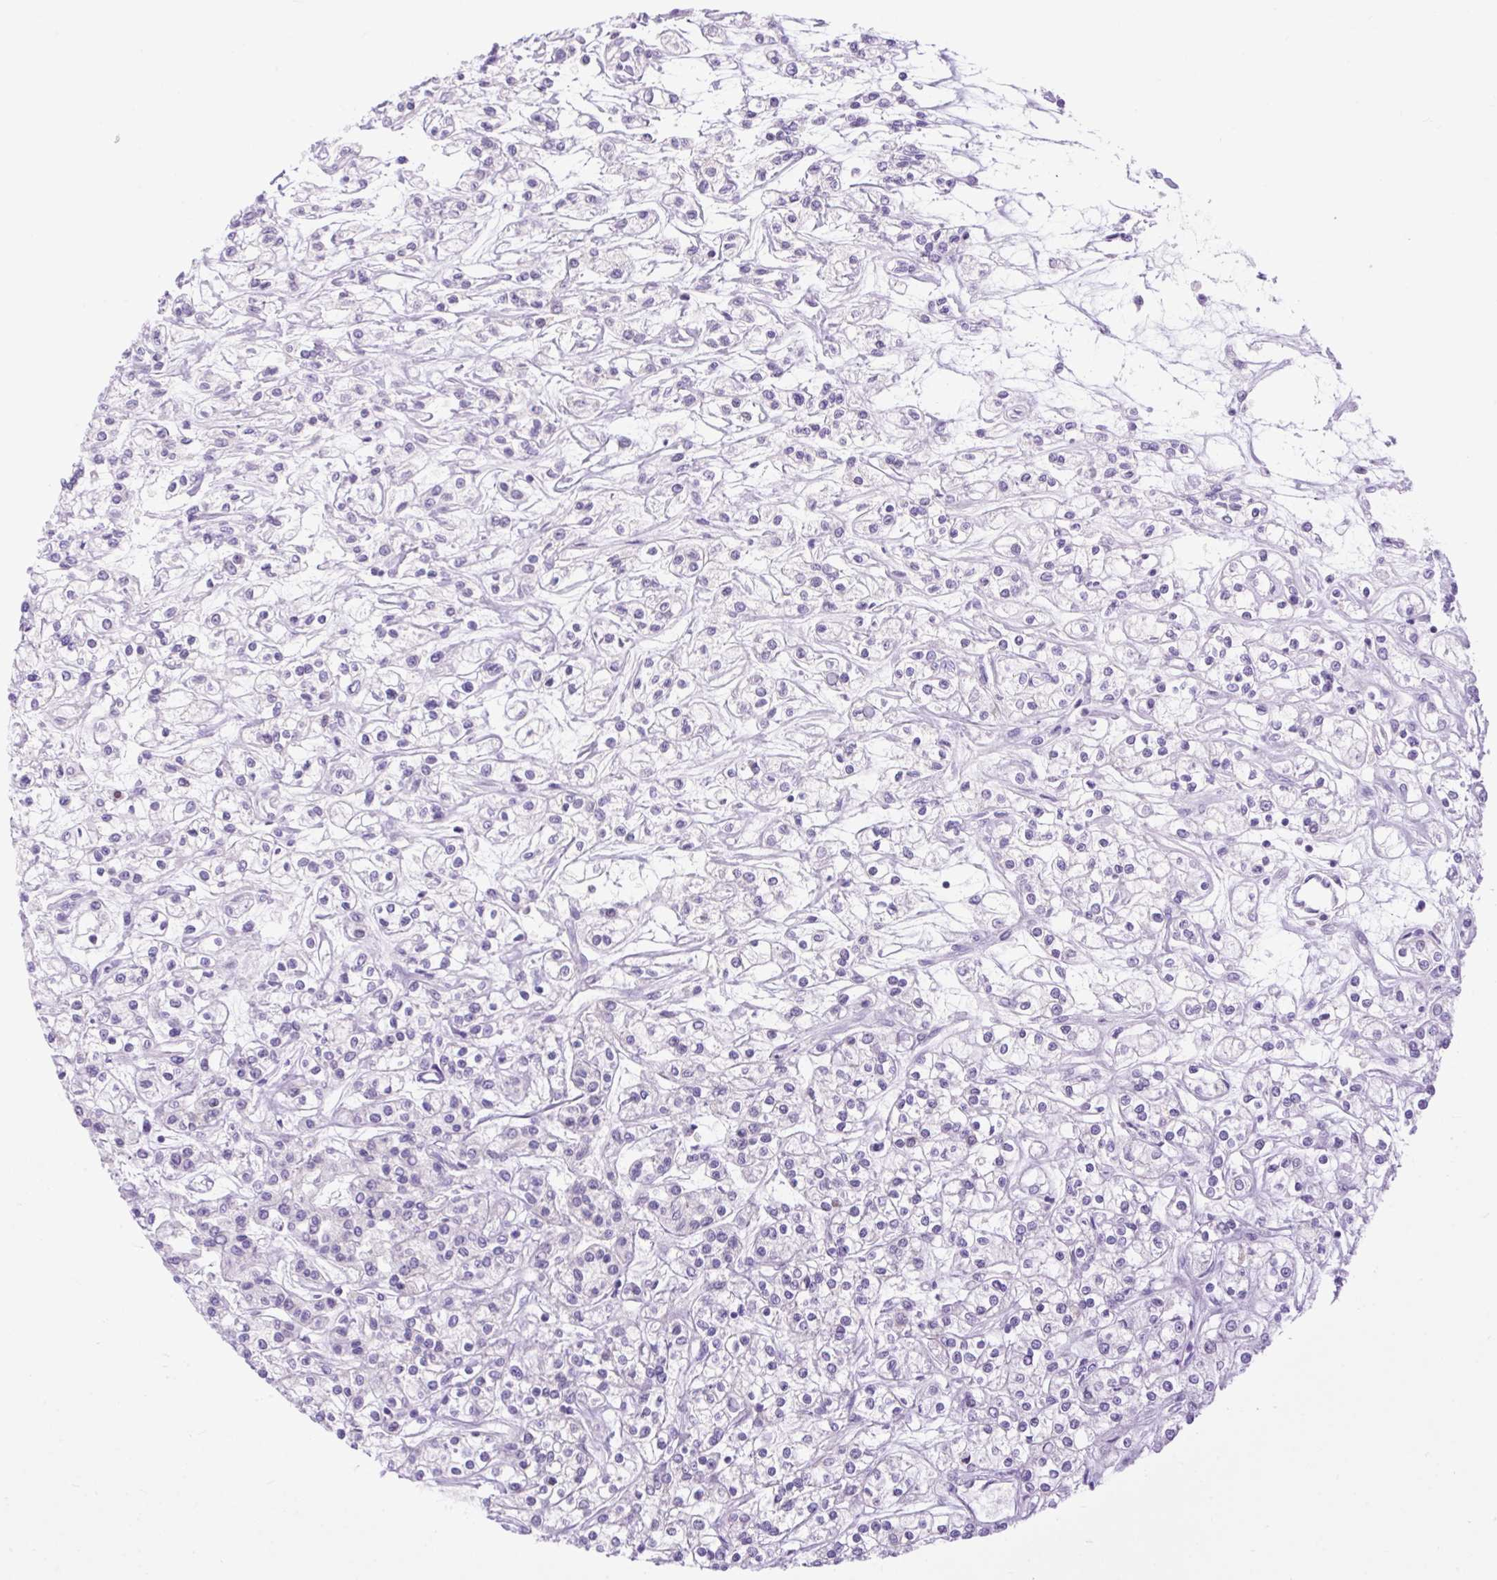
{"staining": {"intensity": "negative", "quantity": "none", "location": "none"}, "tissue": "renal cancer", "cell_type": "Tumor cells", "image_type": "cancer", "snomed": [{"axis": "morphology", "description": "Adenocarcinoma, NOS"}, {"axis": "topography", "description": "Kidney"}], "caption": "Immunohistochemistry (IHC) of human adenocarcinoma (renal) demonstrates no staining in tumor cells.", "gene": "SLC25A40", "patient": {"sex": "female", "age": 59}}